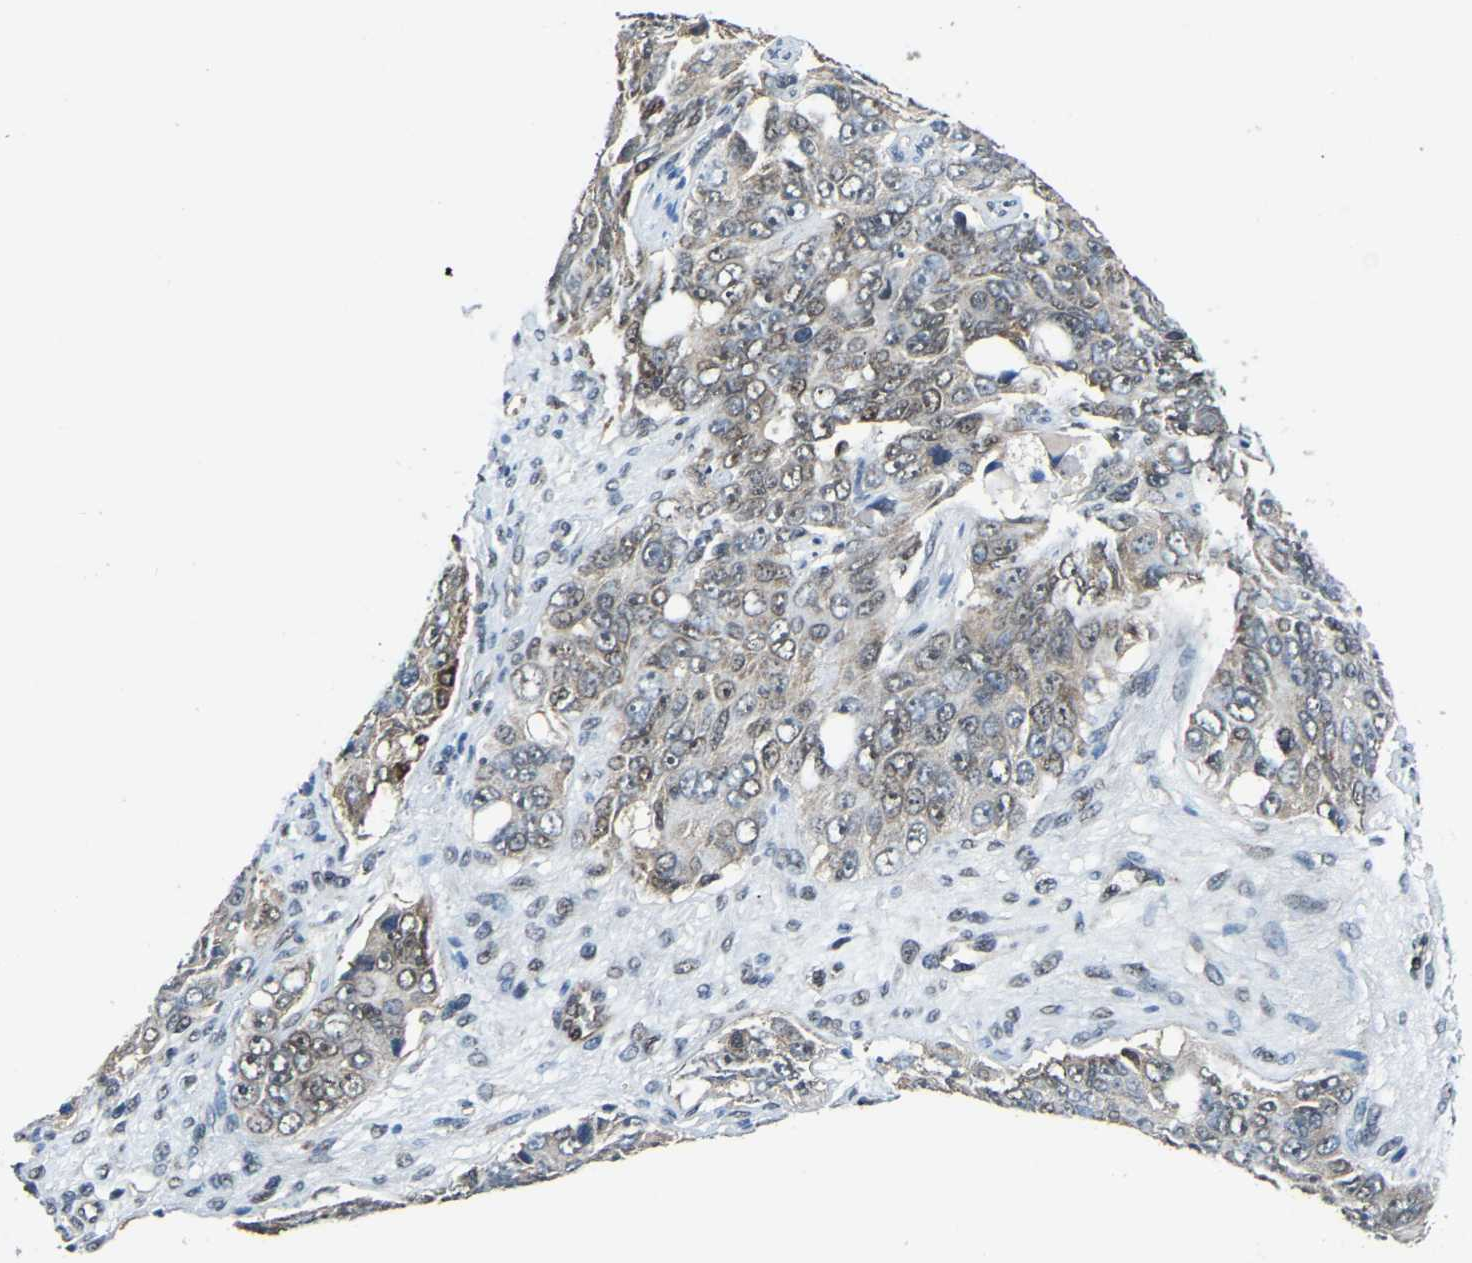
{"staining": {"intensity": "weak", "quantity": ">75%", "location": "cytoplasmic/membranous,nuclear"}, "tissue": "ovarian cancer", "cell_type": "Tumor cells", "image_type": "cancer", "snomed": [{"axis": "morphology", "description": "Carcinoma, endometroid"}, {"axis": "topography", "description": "Ovary"}], "caption": "This is an image of immunohistochemistry staining of endometroid carcinoma (ovarian), which shows weak expression in the cytoplasmic/membranous and nuclear of tumor cells.", "gene": "DFFA", "patient": {"sex": "female", "age": 51}}